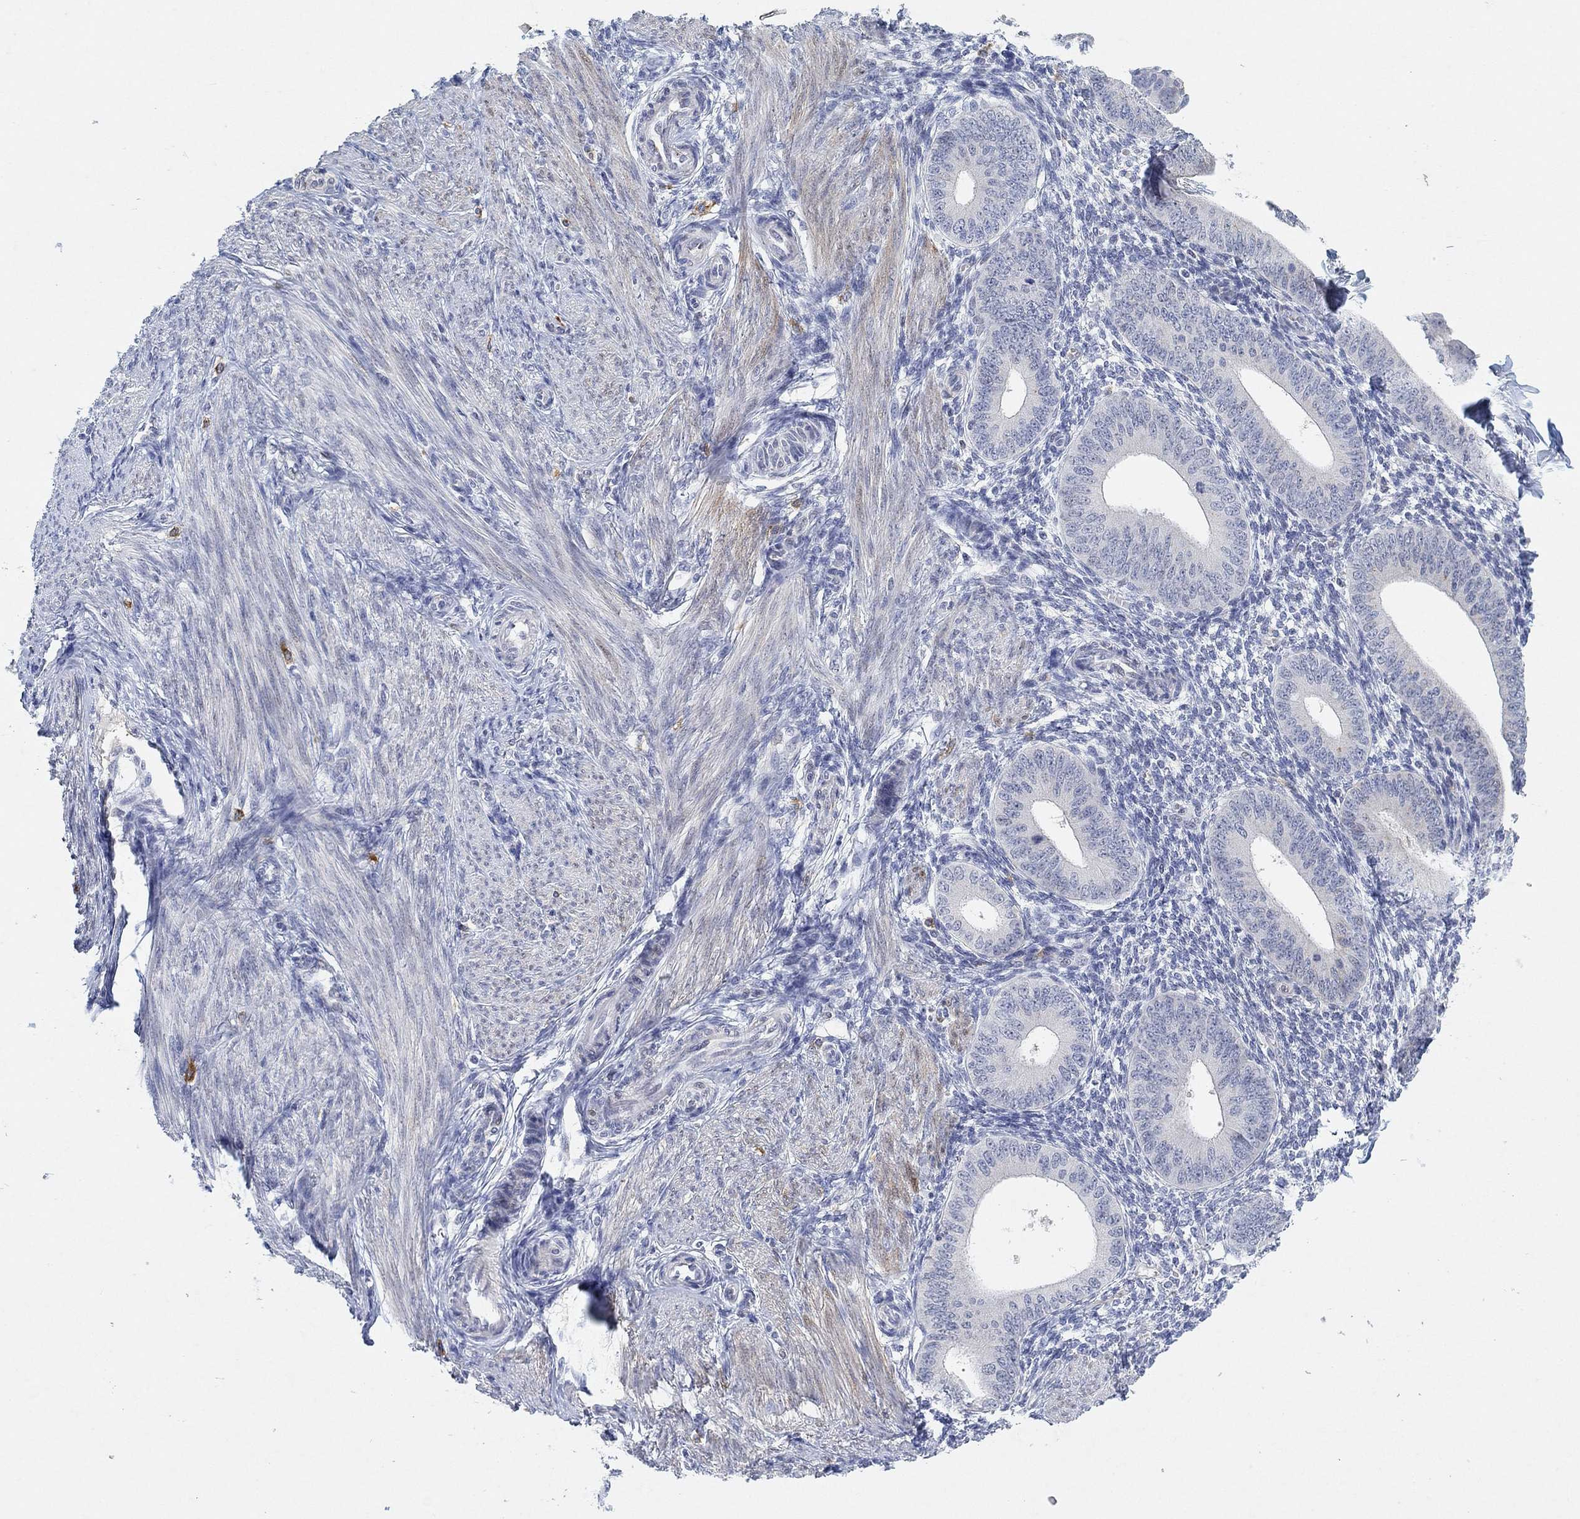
{"staining": {"intensity": "negative", "quantity": "none", "location": "none"}, "tissue": "endometrium", "cell_type": "Cells in endometrial stroma", "image_type": "normal", "snomed": [{"axis": "morphology", "description": "Normal tissue, NOS"}, {"axis": "topography", "description": "Endometrium"}], "caption": "An immunohistochemistry image of unremarkable endometrium is shown. There is no staining in cells in endometrial stroma of endometrium.", "gene": "VAT1L", "patient": {"sex": "female", "age": 39}}